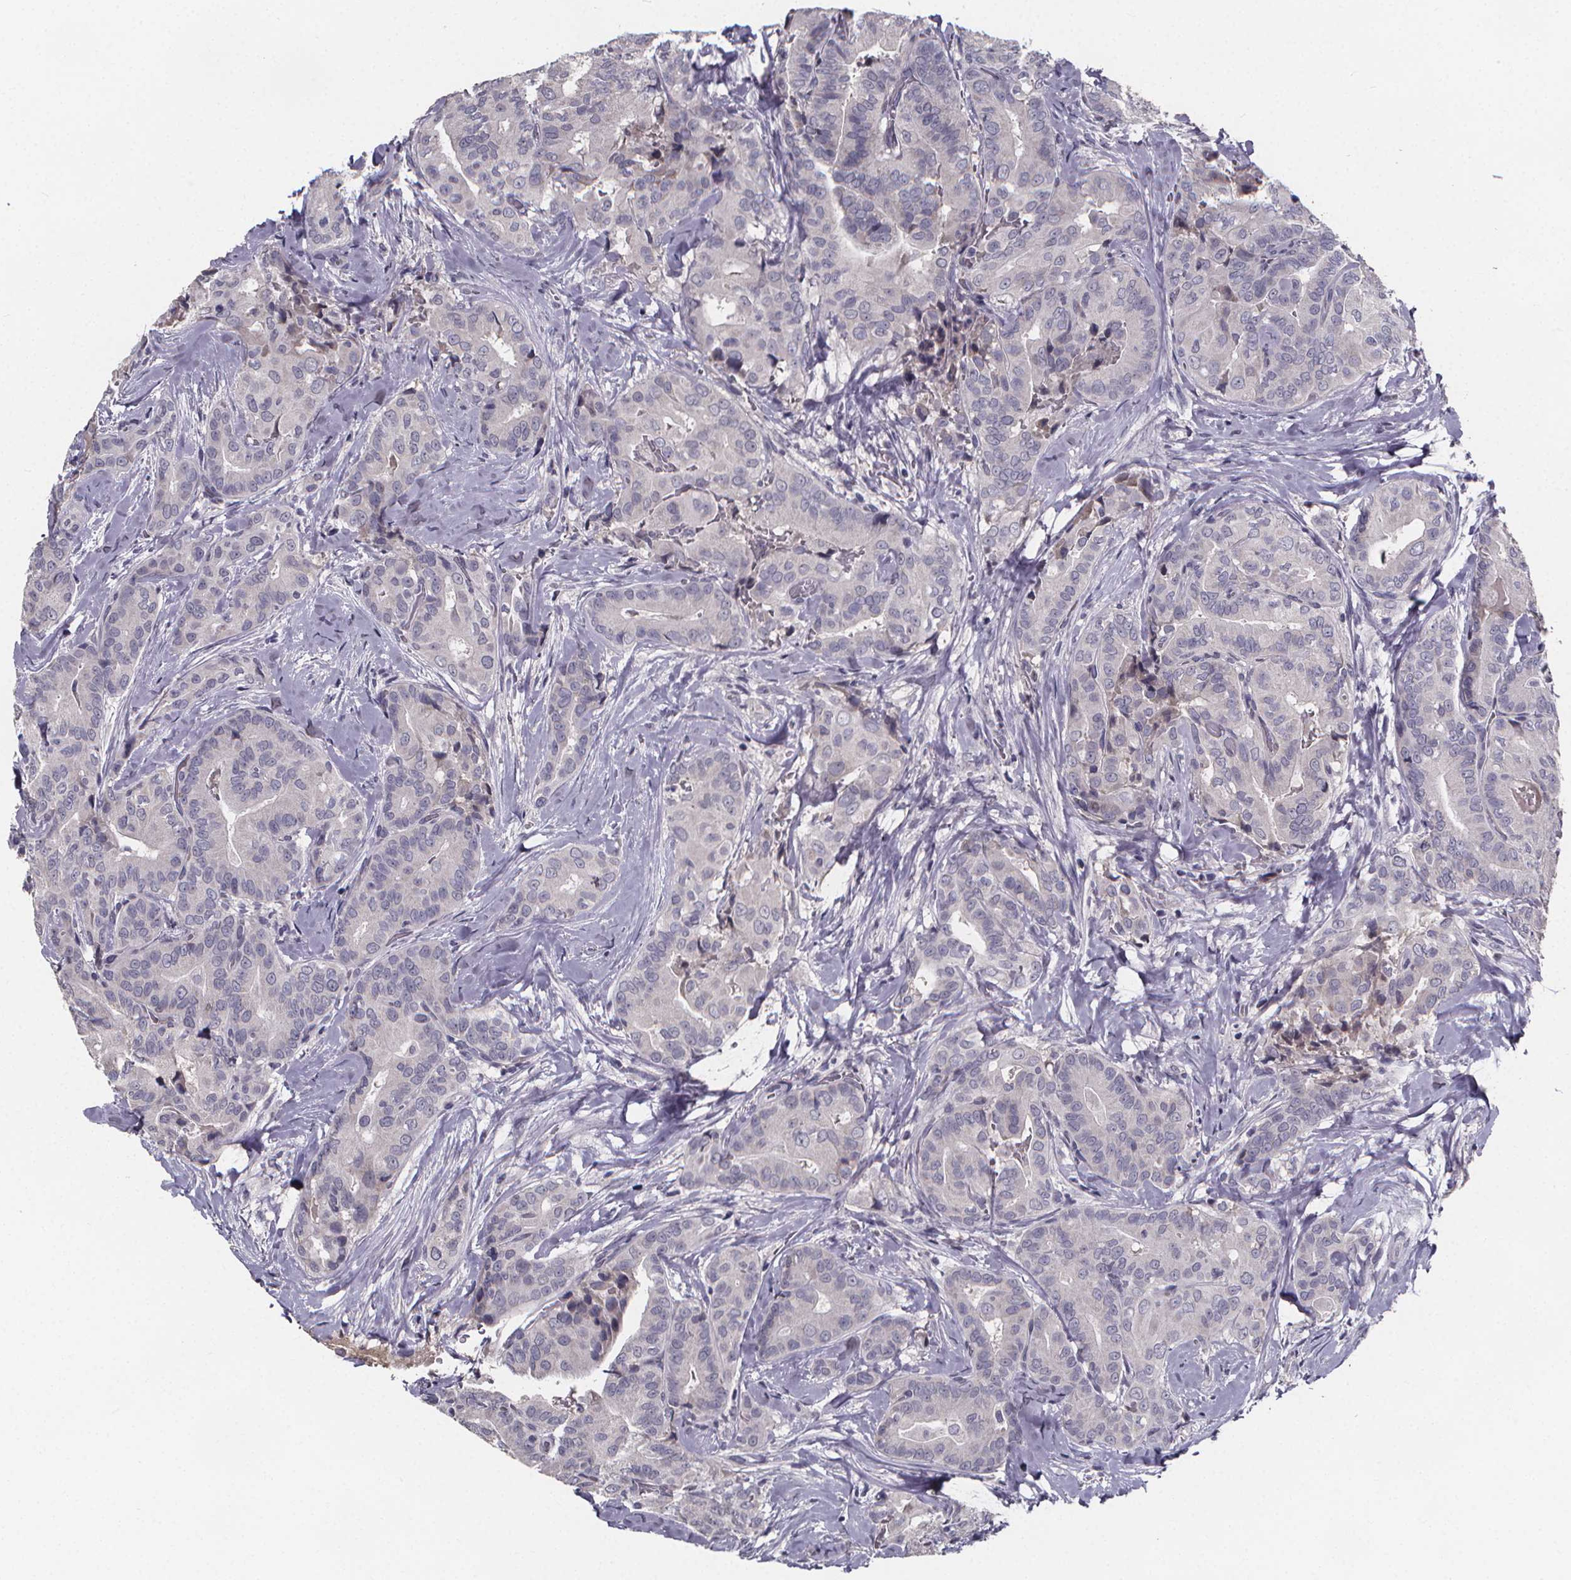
{"staining": {"intensity": "negative", "quantity": "none", "location": "none"}, "tissue": "thyroid cancer", "cell_type": "Tumor cells", "image_type": "cancer", "snomed": [{"axis": "morphology", "description": "Papillary adenocarcinoma, NOS"}, {"axis": "topography", "description": "Thyroid gland"}], "caption": "Immunohistochemistry (IHC) of human thyroid cancer reveals no staining in tumor cells.", "gene": "AGT", "patient": {"sex": "male", "age": 61}}